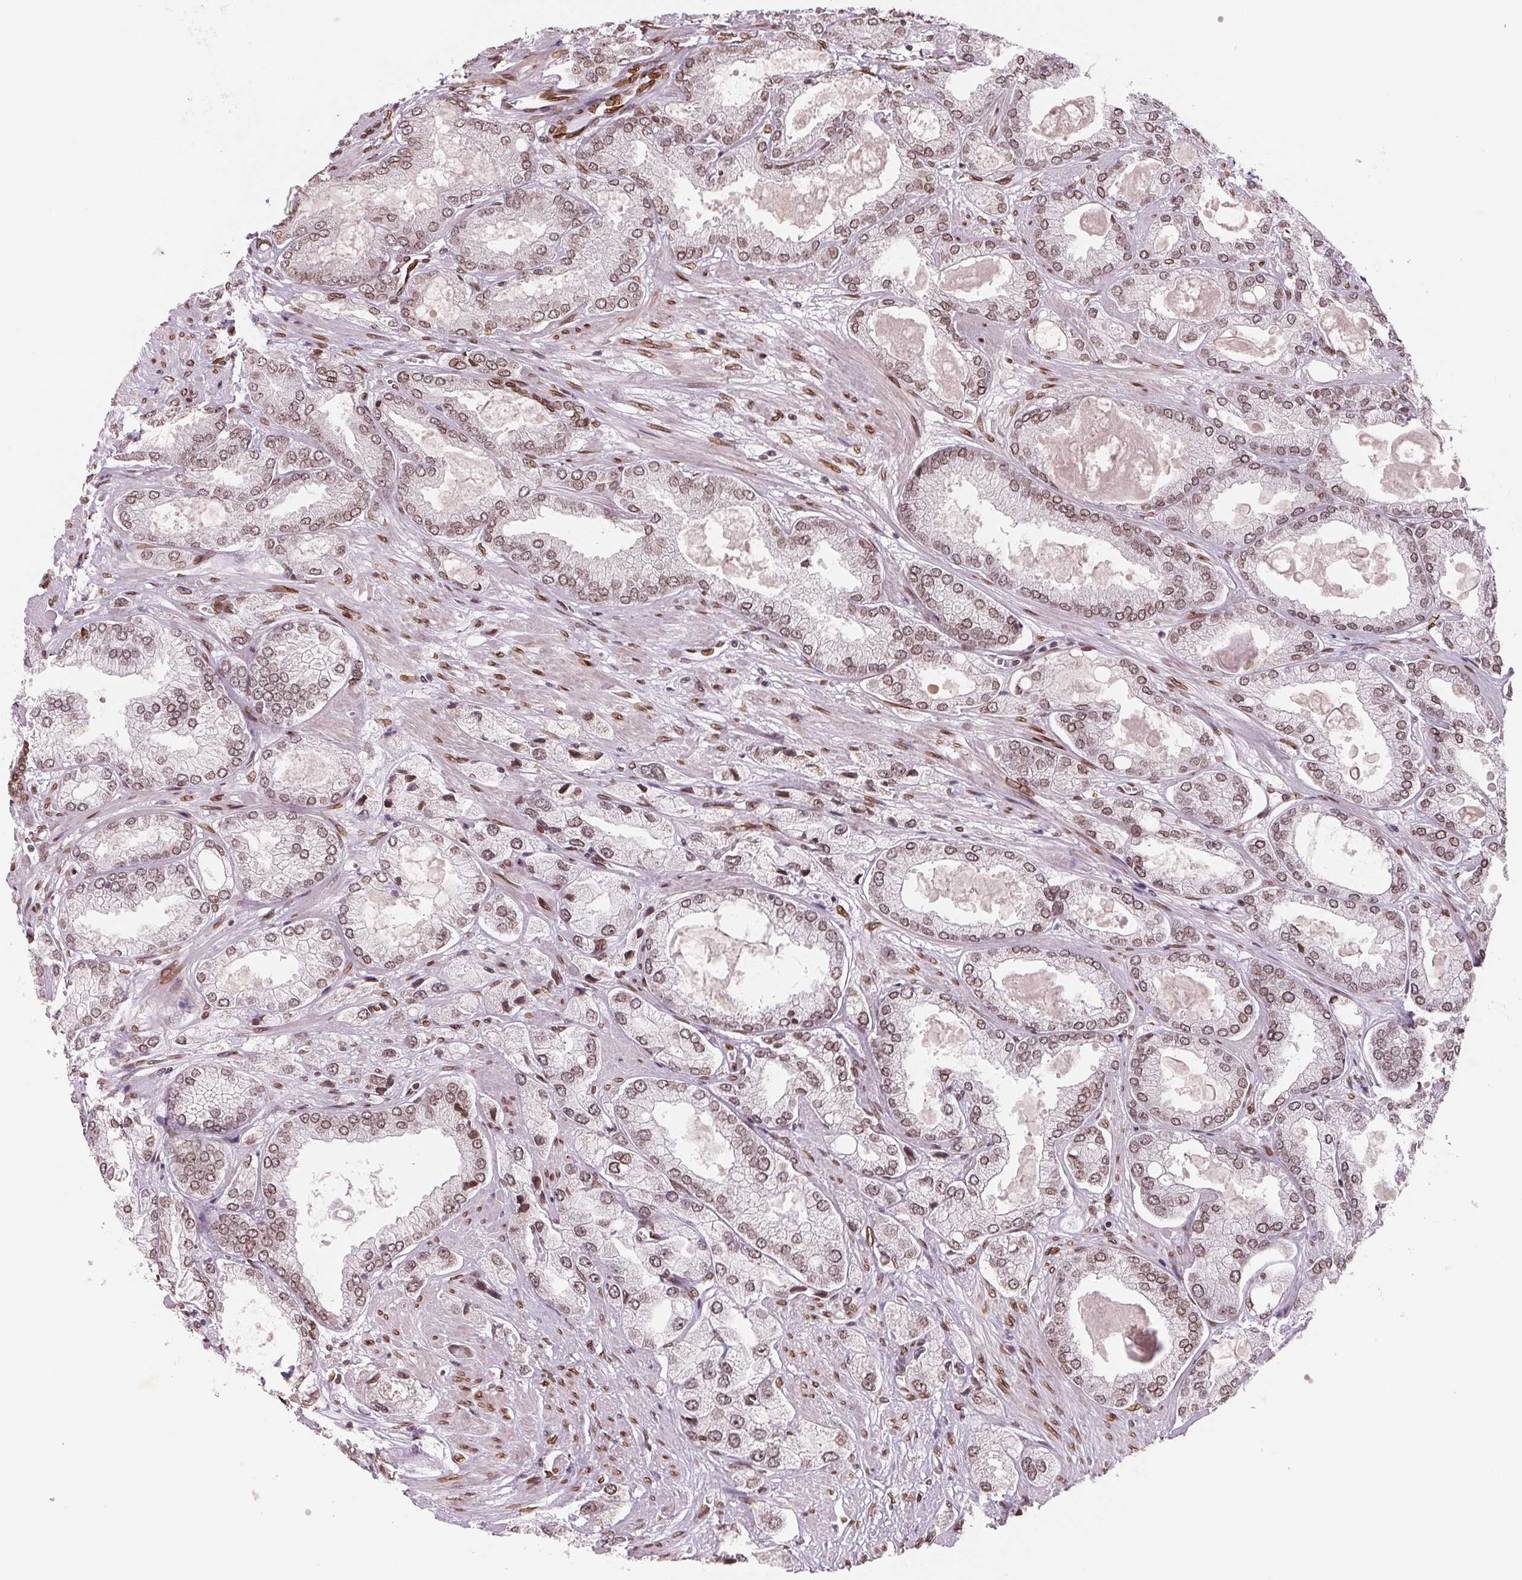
{"staining": {"intensity": "weak", "quantity": "25%-75%", "location": "cytoplasmic/membranous,nuclear"}, "tissue": "prostate cancer", "cell_type": "Tumor cells", "image_type": "cancer", "snomed": [{"axis": "morphology", "description": "Adenocarcinoma, High grade"}, {"axis": "topography", "description": "Prostate"}], "caption": "Protein staining shows weak cytoplasmic/membranous and nuclear positivity in about 25%-75% of tumor cells in prostate high-grade adenocarcinoma.", "gene": "SAP30BP", "patient": {"sex": "male", "age": 68}}